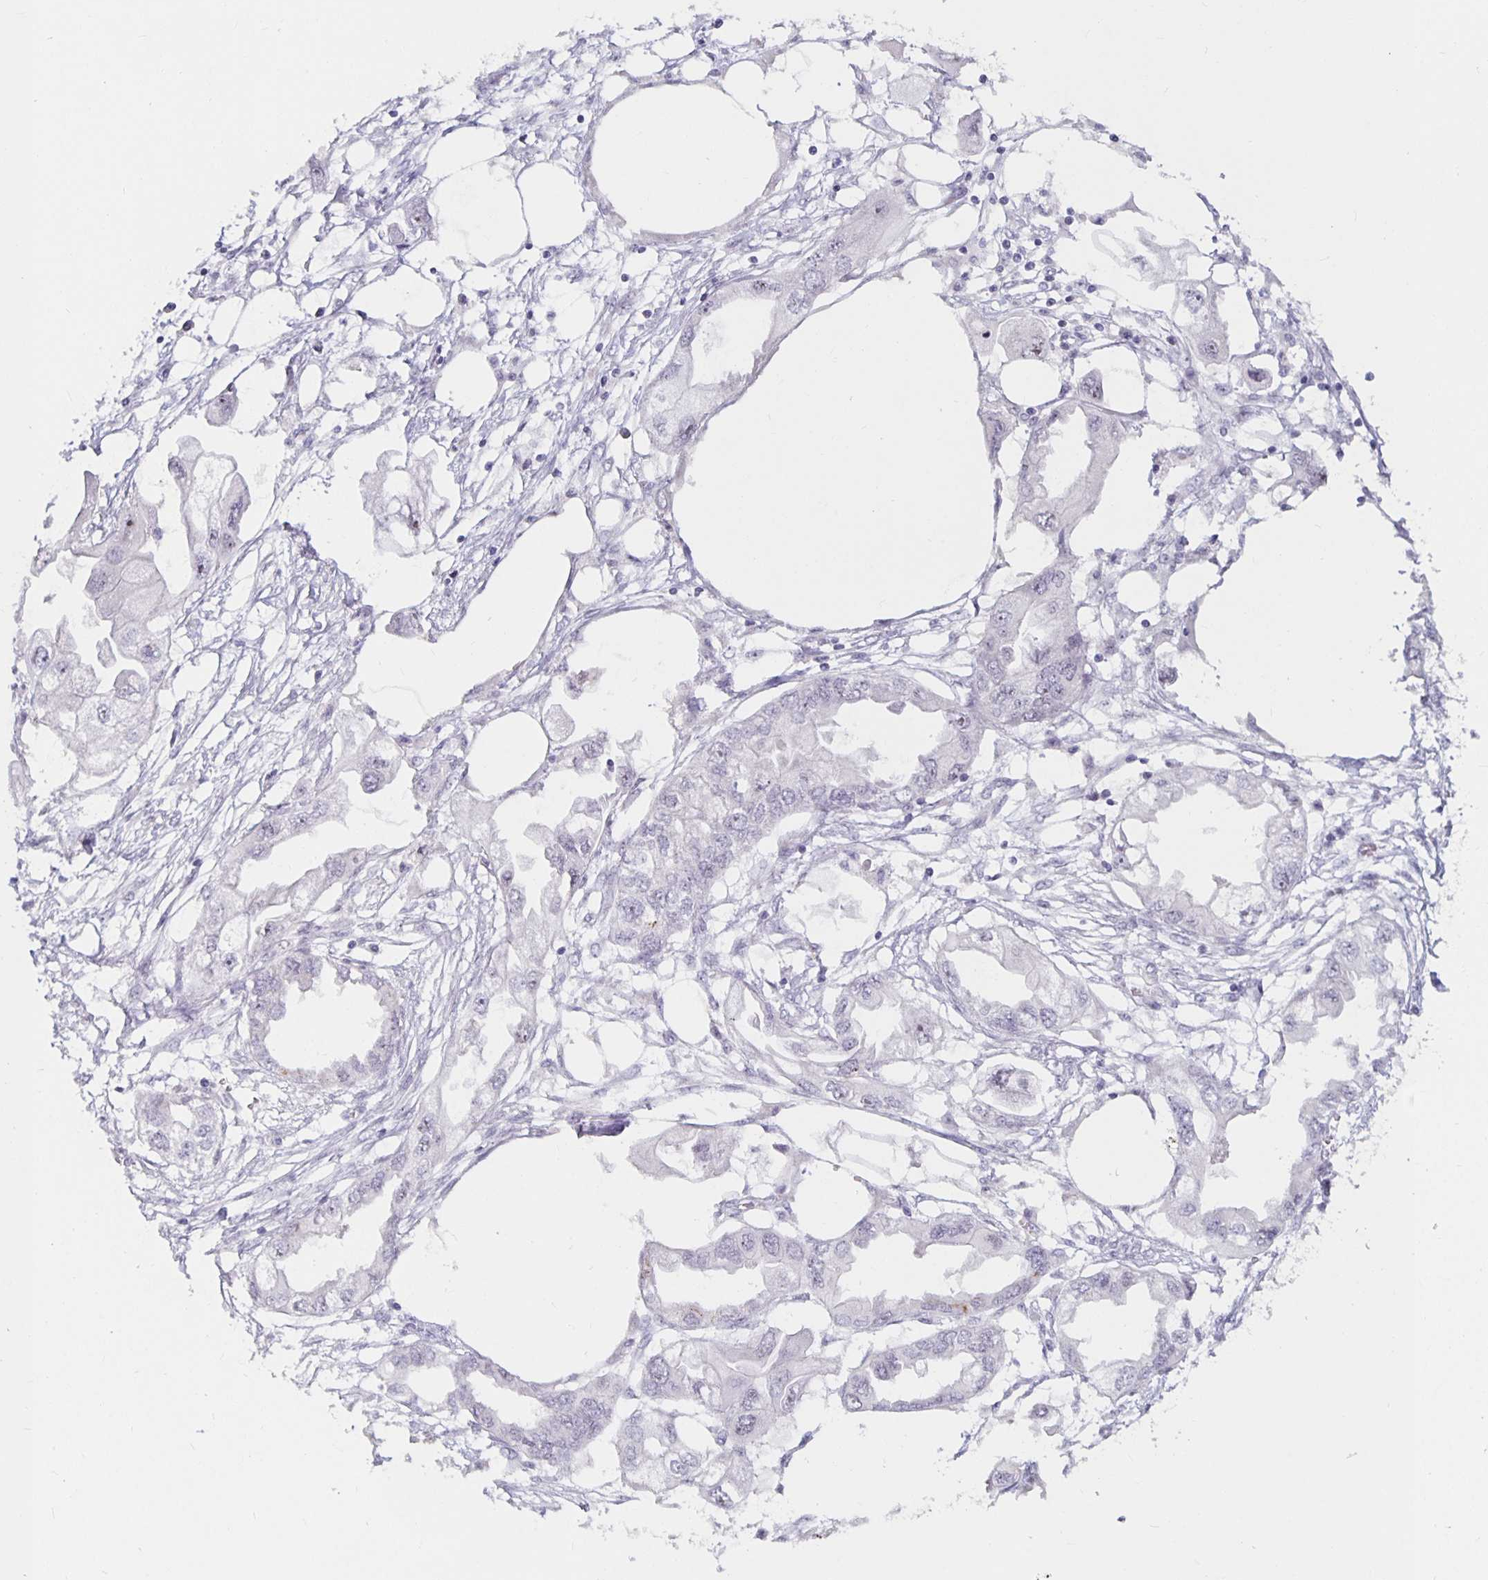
{"staining": {"intensity": "negative", "quantity": "none", "location": "none"}, "tissue": "endometrial cancer", "cell_type": "Tumor cells", "image_type": "cancer", "snomed": [{"axis": "morphology", "description": "Adenocarcinoma, NOS"}, {"axis": "morphology", "description": "Adenocarcinoma, metastatic, NOS"}, {"axis": "topography", "description": "Adipose tissue"}, {"axis": "topography", "description": "Endometrium"}], "caption": "High magnification brightfield microscopy of endometrial cancer stained with DAB (3,3'-diaminobenzidine) (brown) and counterstained with hematoxylin (blue): tumor cells show no significant positivity.", "gene": "NUP85", "patient": {"sex": "female", "age": 67}}